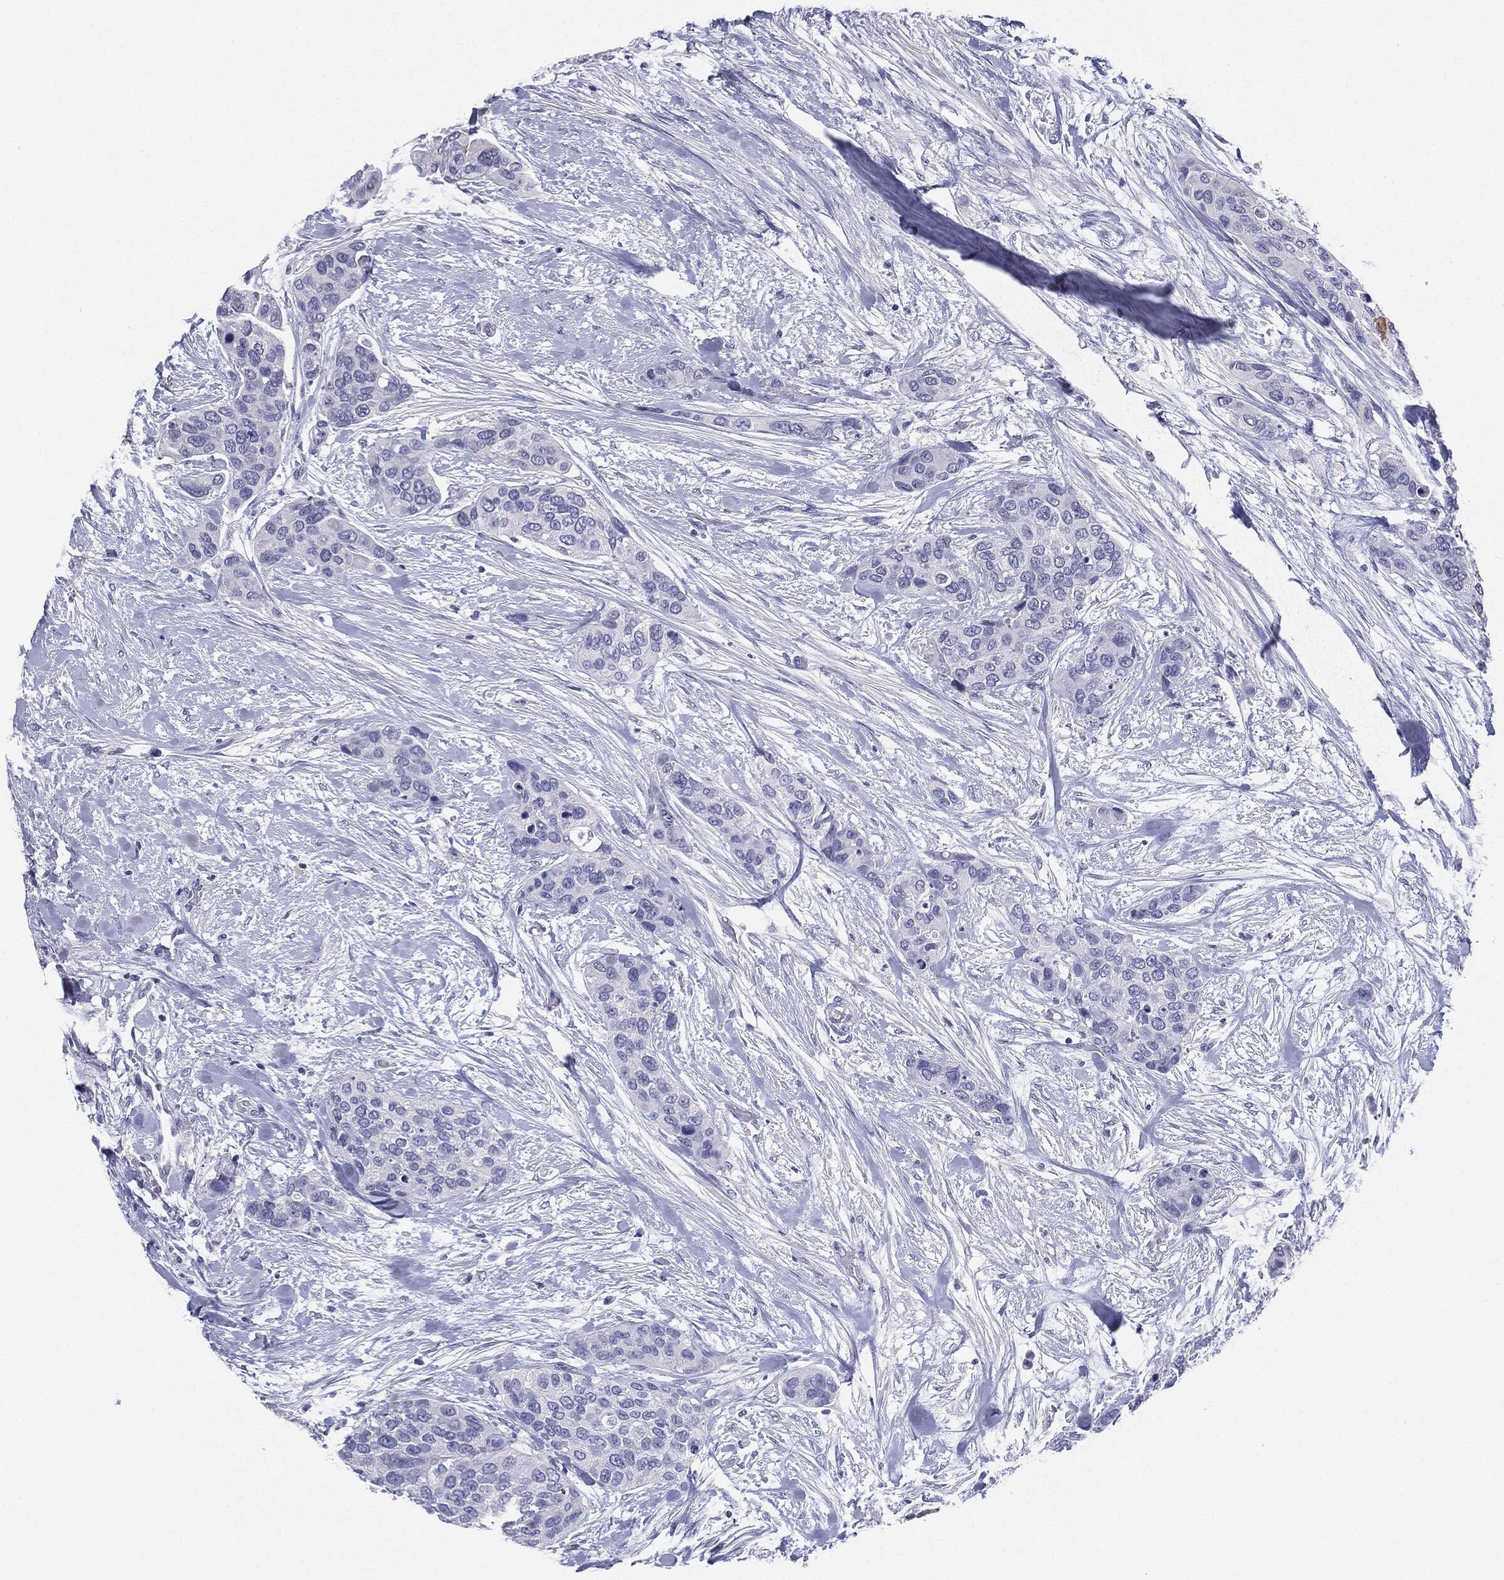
{"staining": {"intensity": "negative", "quantity": "none", "location": "none"}, "tissue": "urothelial cancer", "cell_type": "Tumor cells", "image_type": "cancer", "snomed": [{"axis": "morphology", "description": "Urothelial carcinoma, High grade"}, {"axis": "topography", "description": "Urinary bladder"}], "caption": "The micrograph reveals no staining of tumor cells in urothelial carcinoma (high-grade).", "gene": "SERPINB4", "patient": {"sex": "male", "age": 77}}